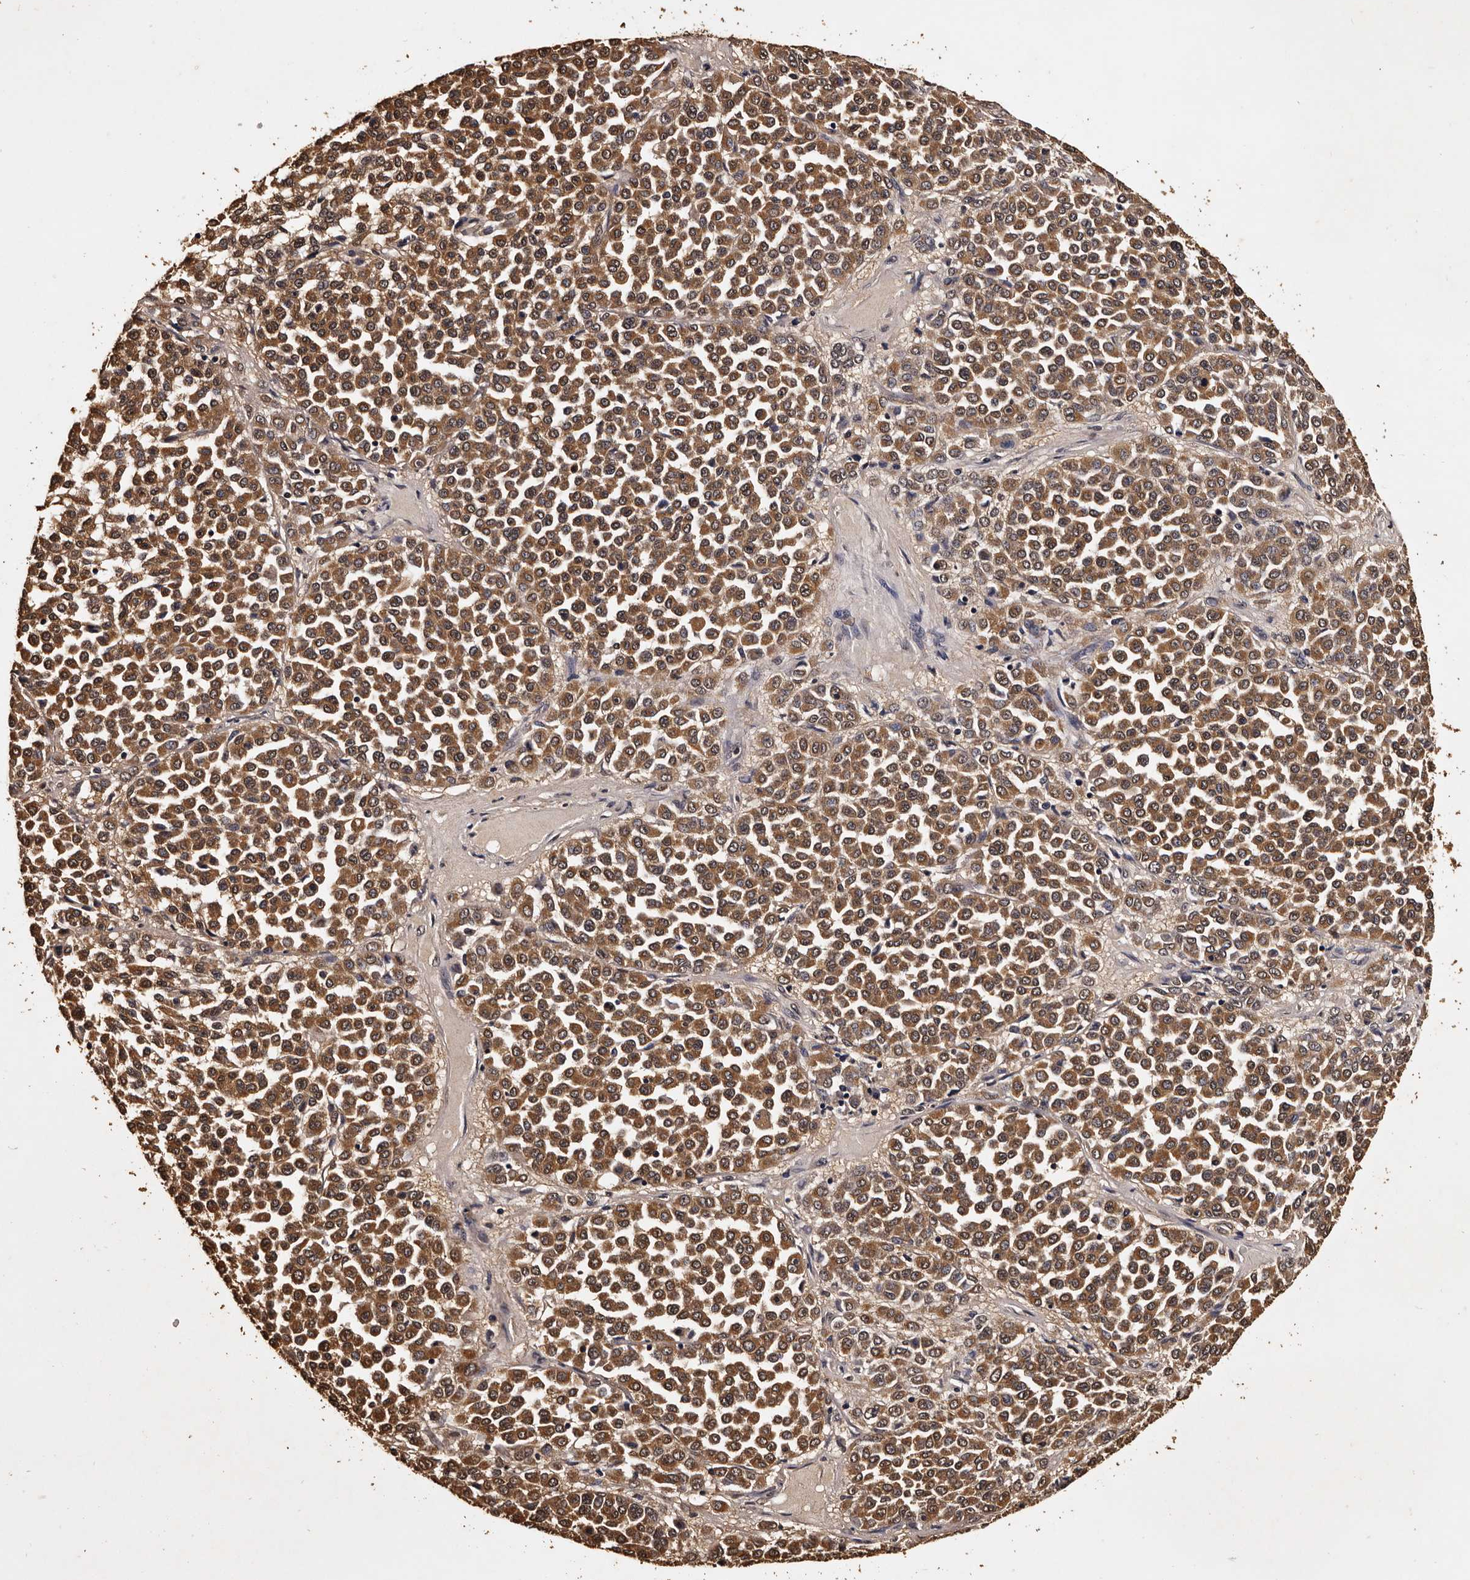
{"staining": {"intensity": "moderate", "quantity": ">75%", "location": "cytoplasmic/membranous"}, "tissue": "melanoma", "cell_type": "Tumor cells", "image_type": "cancer", "snomed": [{"axis": "morphology", "description": "Malignant melanoma, Metastatic site"}, {"axis": "topography", "description": "Pancreas"}], "caption": "A medium amount of moderate cytoplasmic/membranous expression is appreciated in approximately >75% of tumor cells in malignant melanoma (metastatic site) tissue.", "gene": "PARS2", "patient": {"sex": "female", "age": 30}}